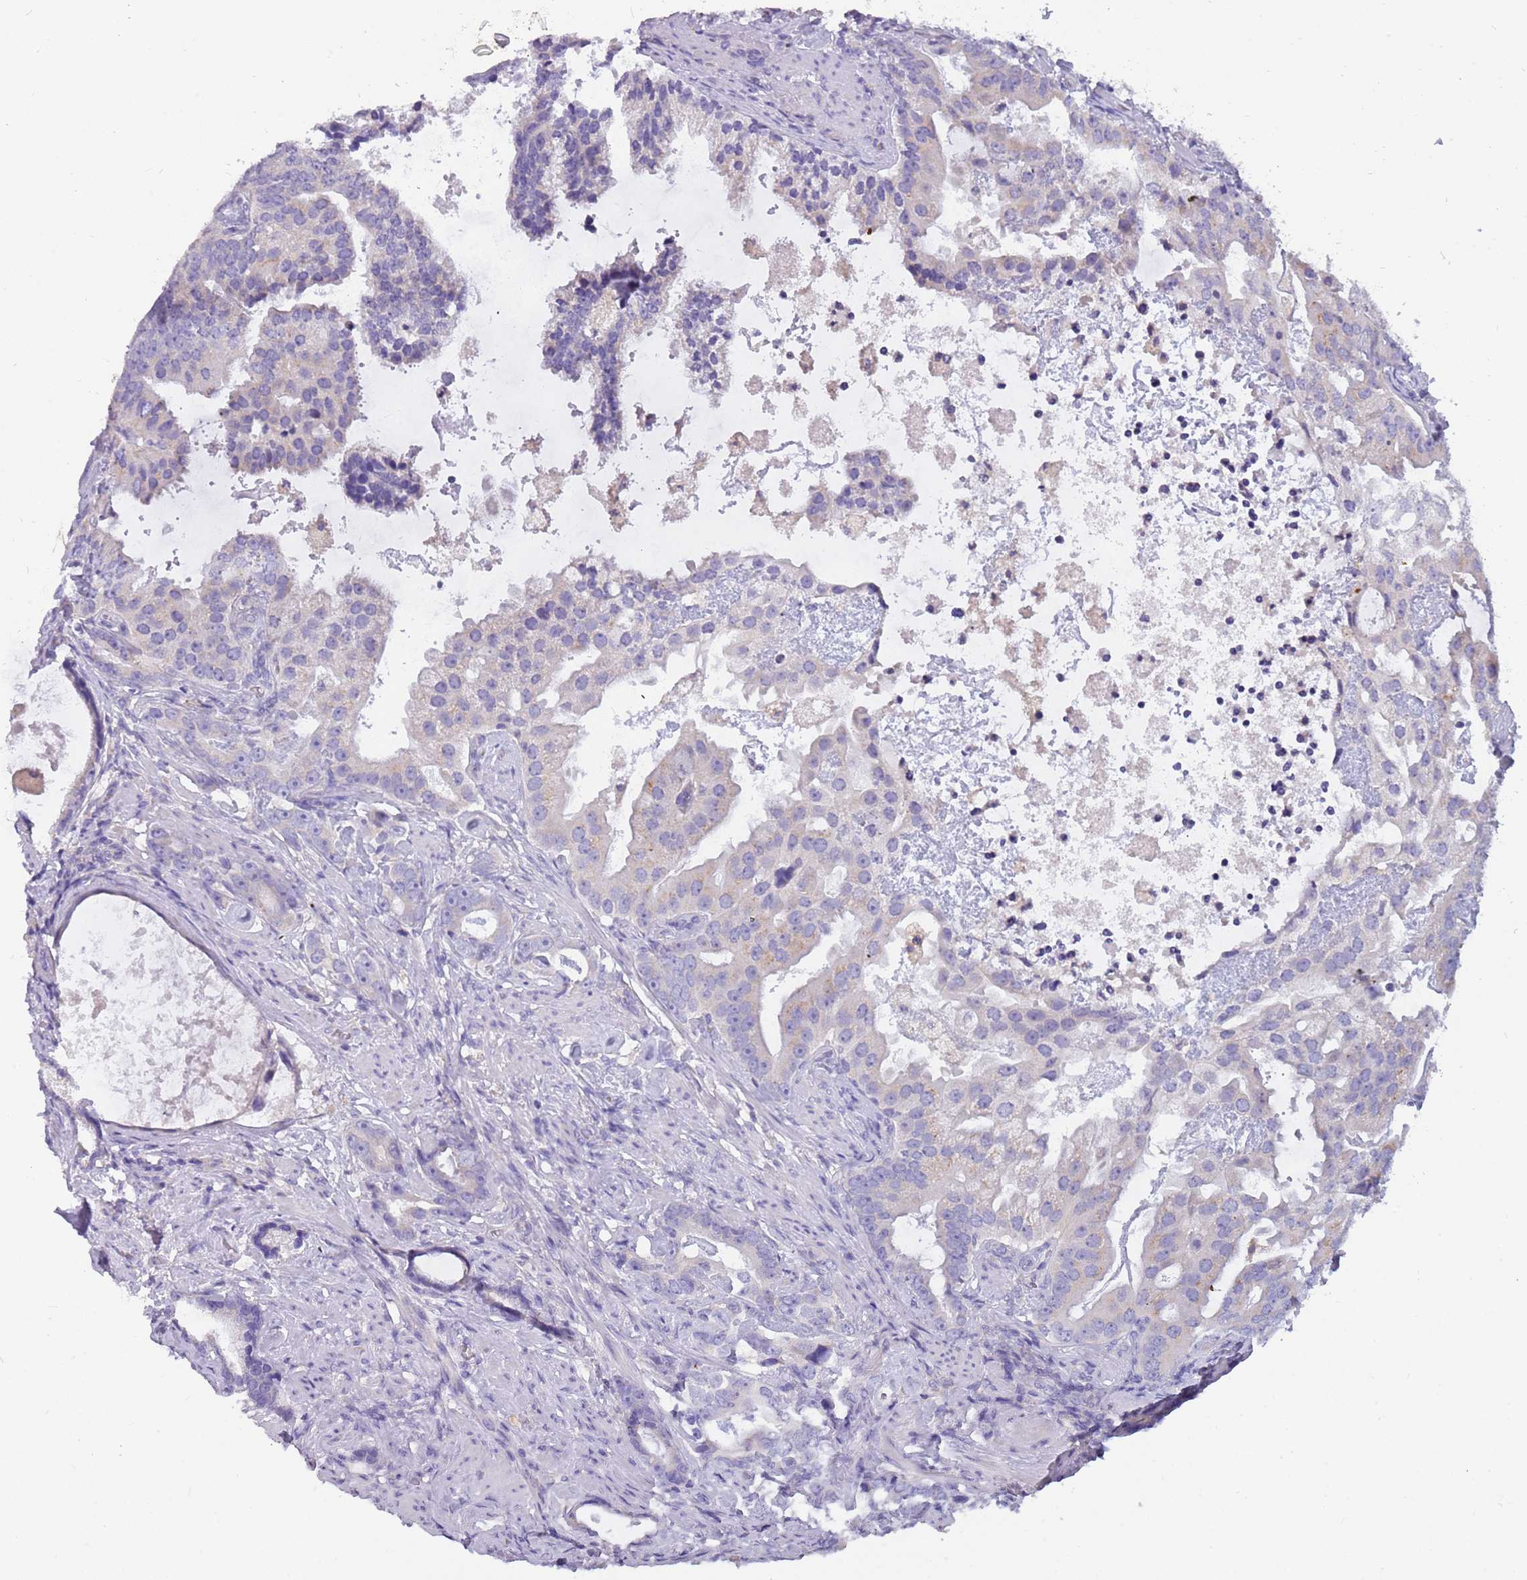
{"staining": {"intensity": "moderate", "quantity": "<25%", "location": "cytoplasmic/membranous"}, "tissue": "prostate cancer", "cell_type": "Tumor cells", "image_type": "cancer", "snomed": [{"axis": "morphology", "description": "Adenocarcinoma, Low grade"}, {"axis": "topography", "description": "Prostate"}], "caption": "Adenocarcinoma (low-grade) (prostate) stained with a brown dye exhibits moderate cytoplasmic/membranous positive expression in about <25% of tumor cells.", "gene": "RHCG", "patient": {"sex": "male", "age": 71}}